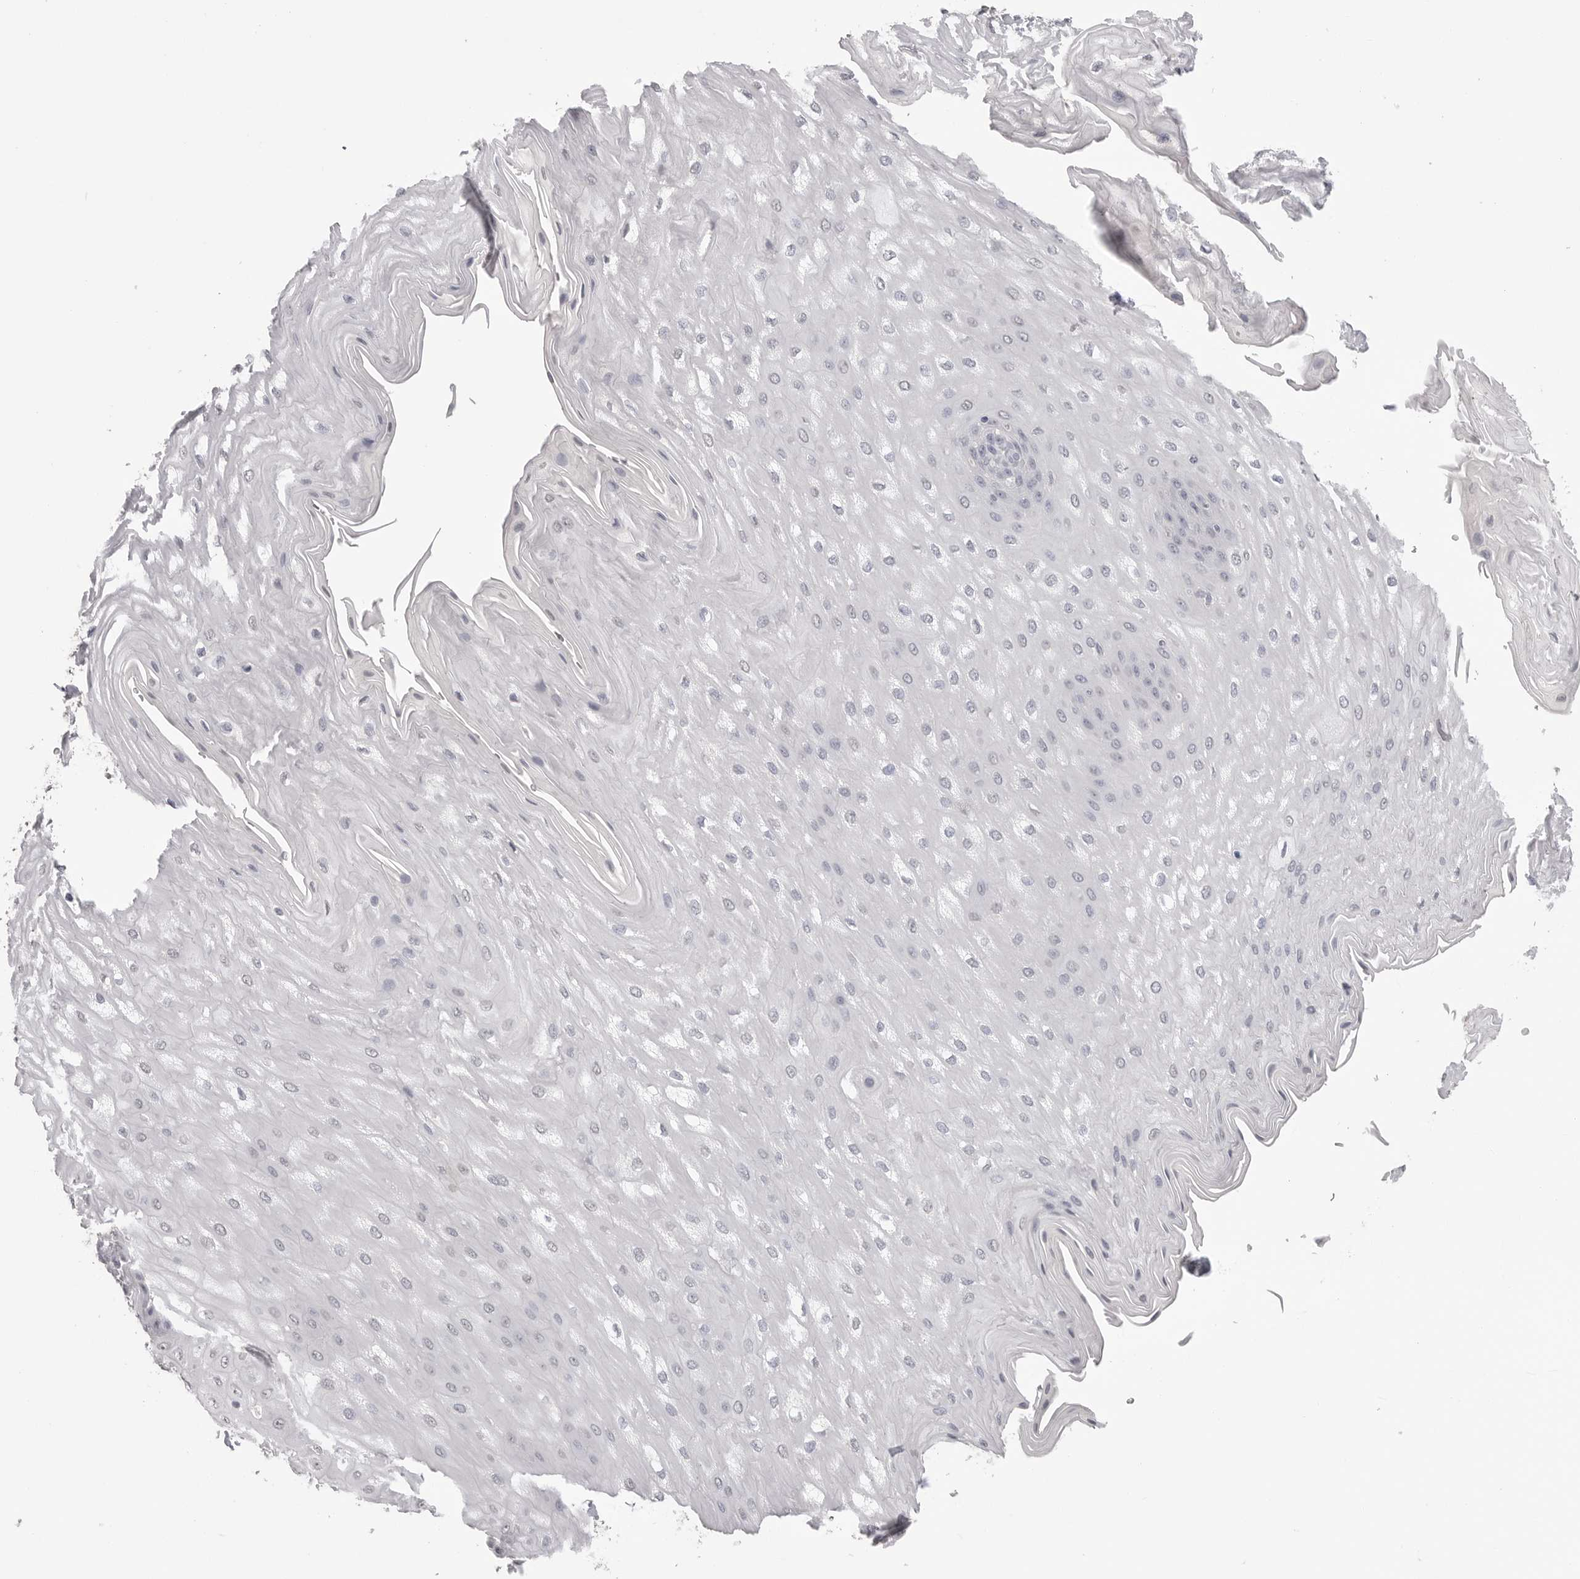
{"staining": {"intensity": "negative", "quantity": "none", "location": "none"}, "tissue": "esophagus", "cell_type": "Squamous epithelial cells", "image_type": "normal", "snomed": [{"axis": "morphology", "description": "Normal tissue, NOS"}, {"axis": "topography", "description": "Esophagus"}], "caption": "Unremarkable esophagus was stained to show a protein in brown. There is no significant expression in squamous epithelial cells. (DAB (3,3'-diaminobenzidine) immunohistochemistry (IHC) visualized using brightfield microscopy, high magnification).", "gene": "ICAM5", "patient": {"sex": "male", "age": 54}}